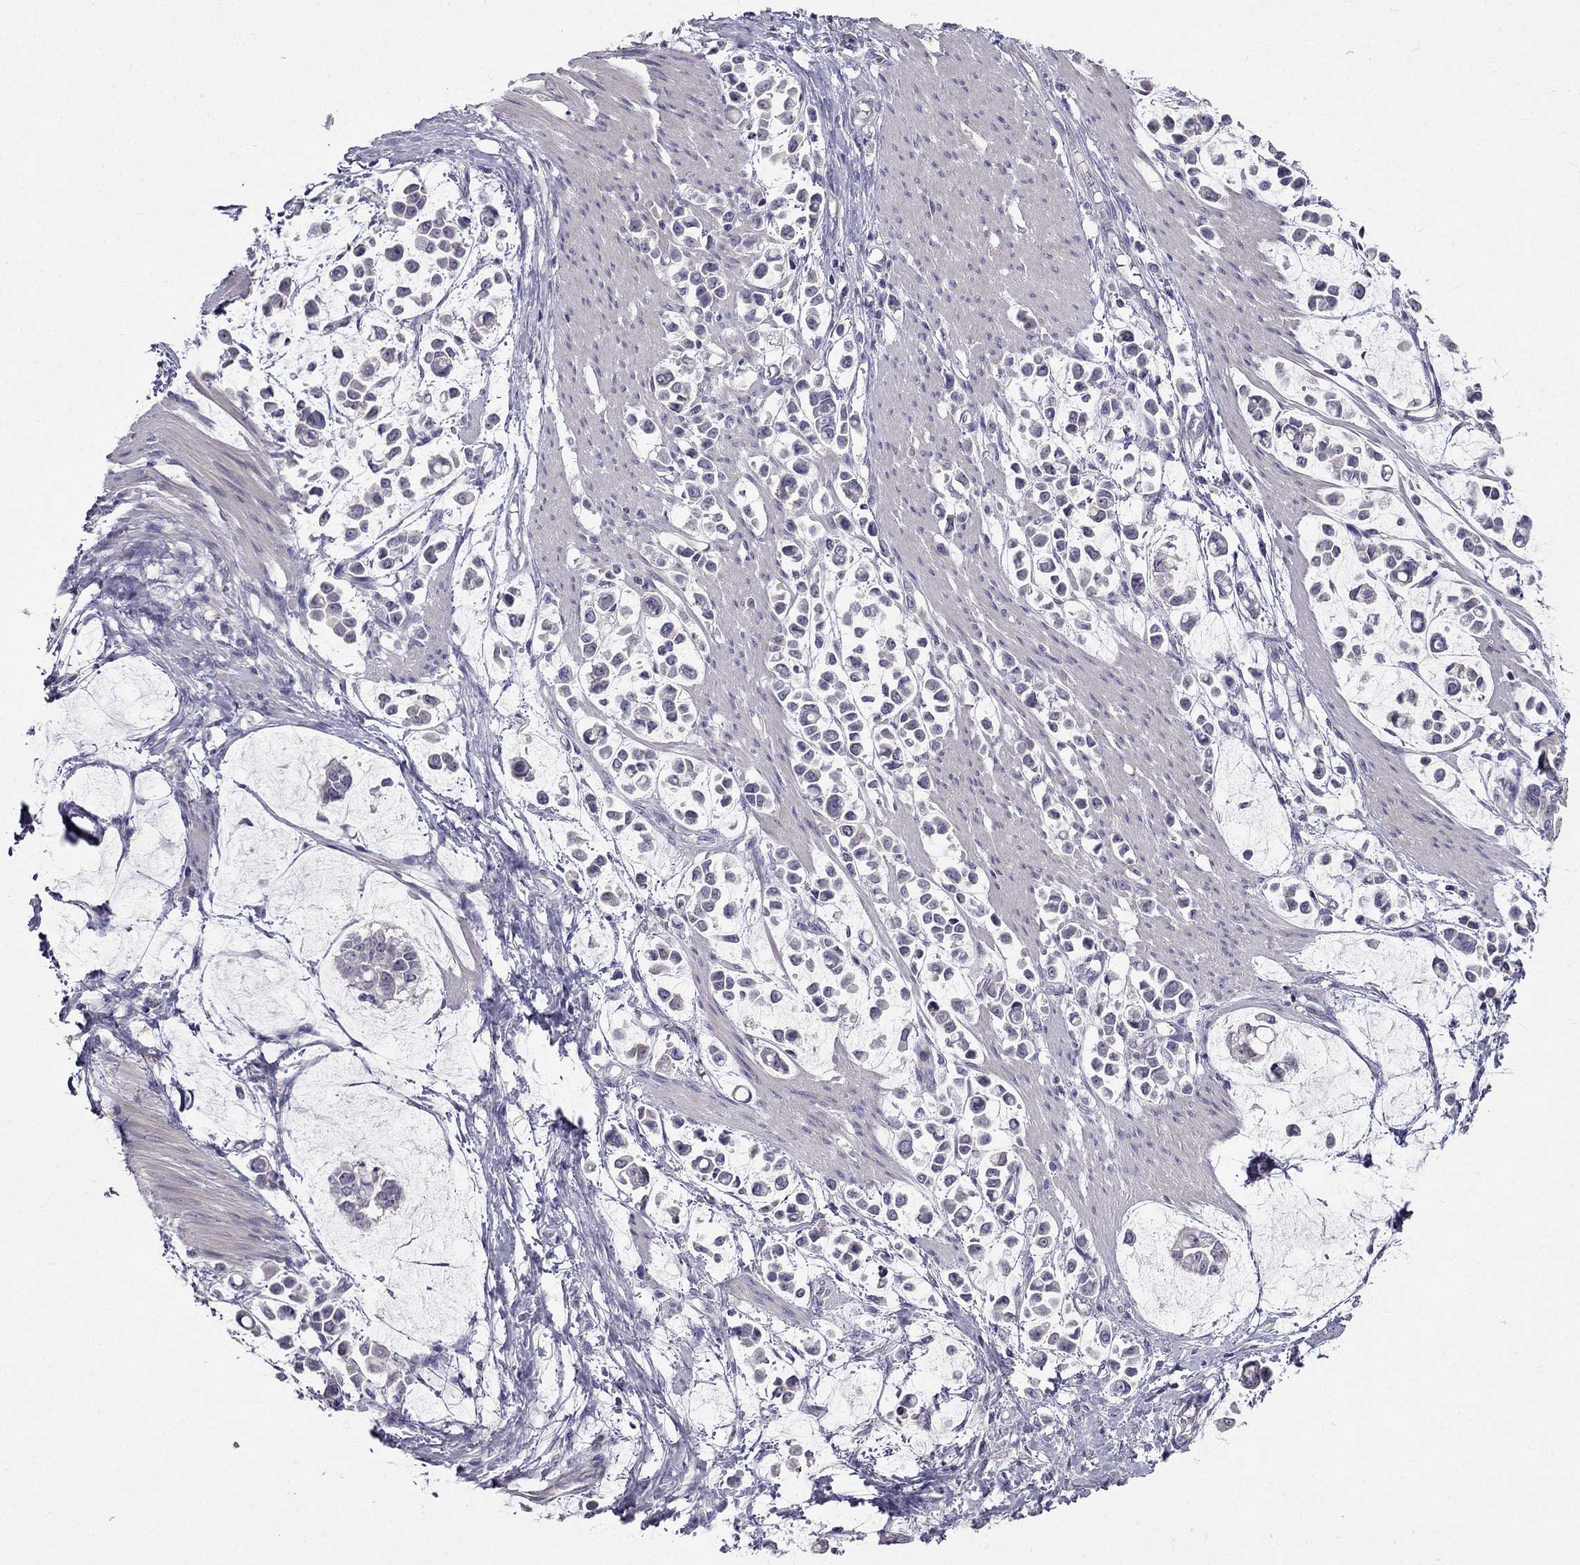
{"staining": {"intensity": "negative", "quantity": "none", "location": "none"}, "tissue": "stomach cancer", "cell_type": "Tumor cells", "image_type": "cancer", "snomed": [{"axis": "morphology", "description": "Adenocarcinoma, NOS"}, {"axis": "topography", "description": "Stomach"}], "caption": "Immunohistochemistry (IHC) photomicrograph of neoplastic tissue: human stomach adenocarcinoma stained with DAB exhibits no significant protein staining in tumor cells.", "gene": "AS3MT", "patient": {"sex": "male", "age": 82}}